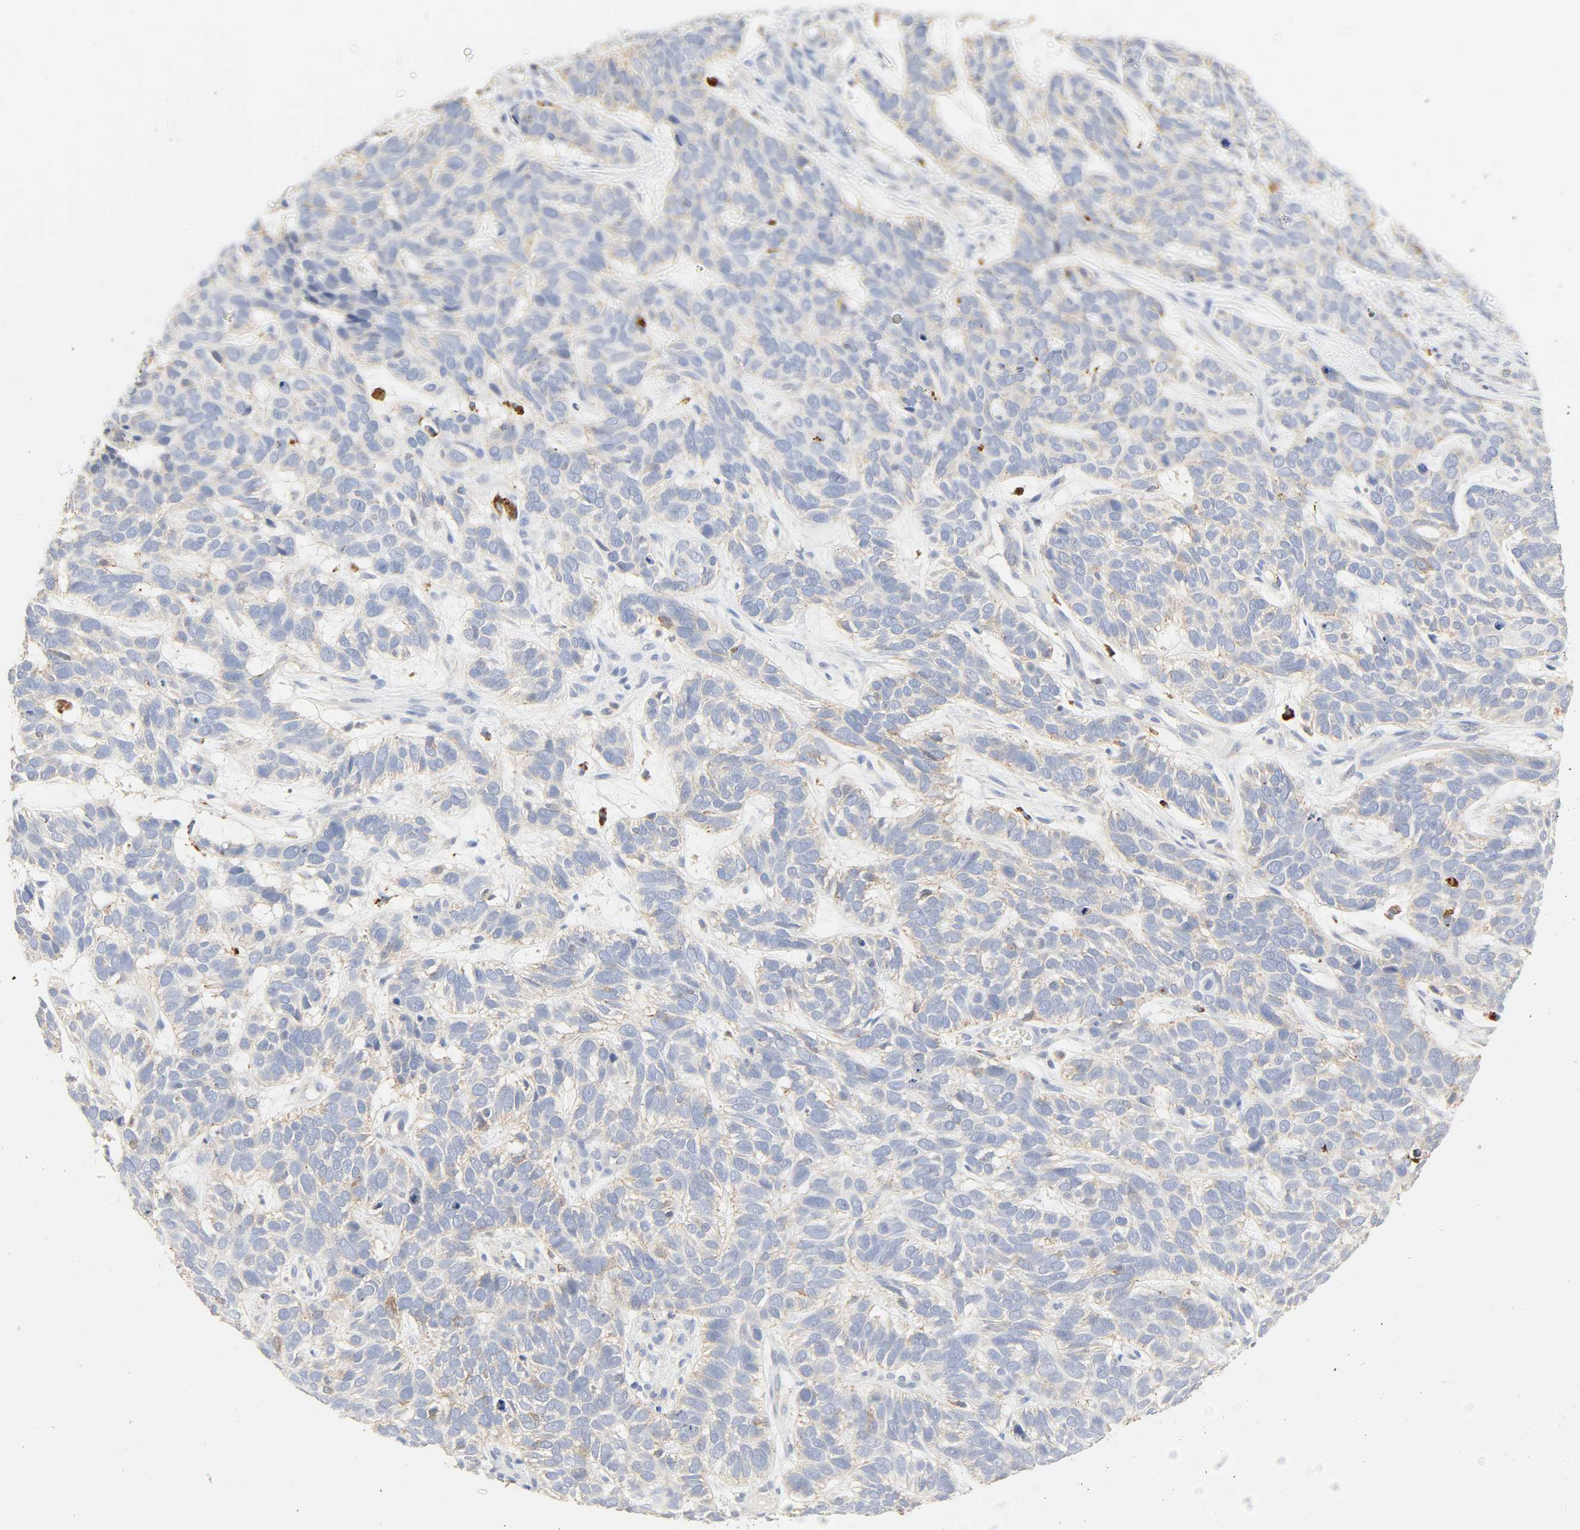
{"staining": {"intensity": "negative", "quantity": "none", "location": "none"}, "tissue": "skin cancer", "cell_type": "Tumor cells", "image_type": "cancer", "snomed": [{"axis": "morphology", "description": "Basal cell carcinoma"}, {"axis": "topography", "description": "Skin"}], "caption": "IHC photomicrograph of neoplastic tissue: basal cell carcinoma (skin) stained with DAB displays no significant protein positivity in tumor cells.", "gene": "CAMK2A", "patient": {"sex": "male", "age": 87}}